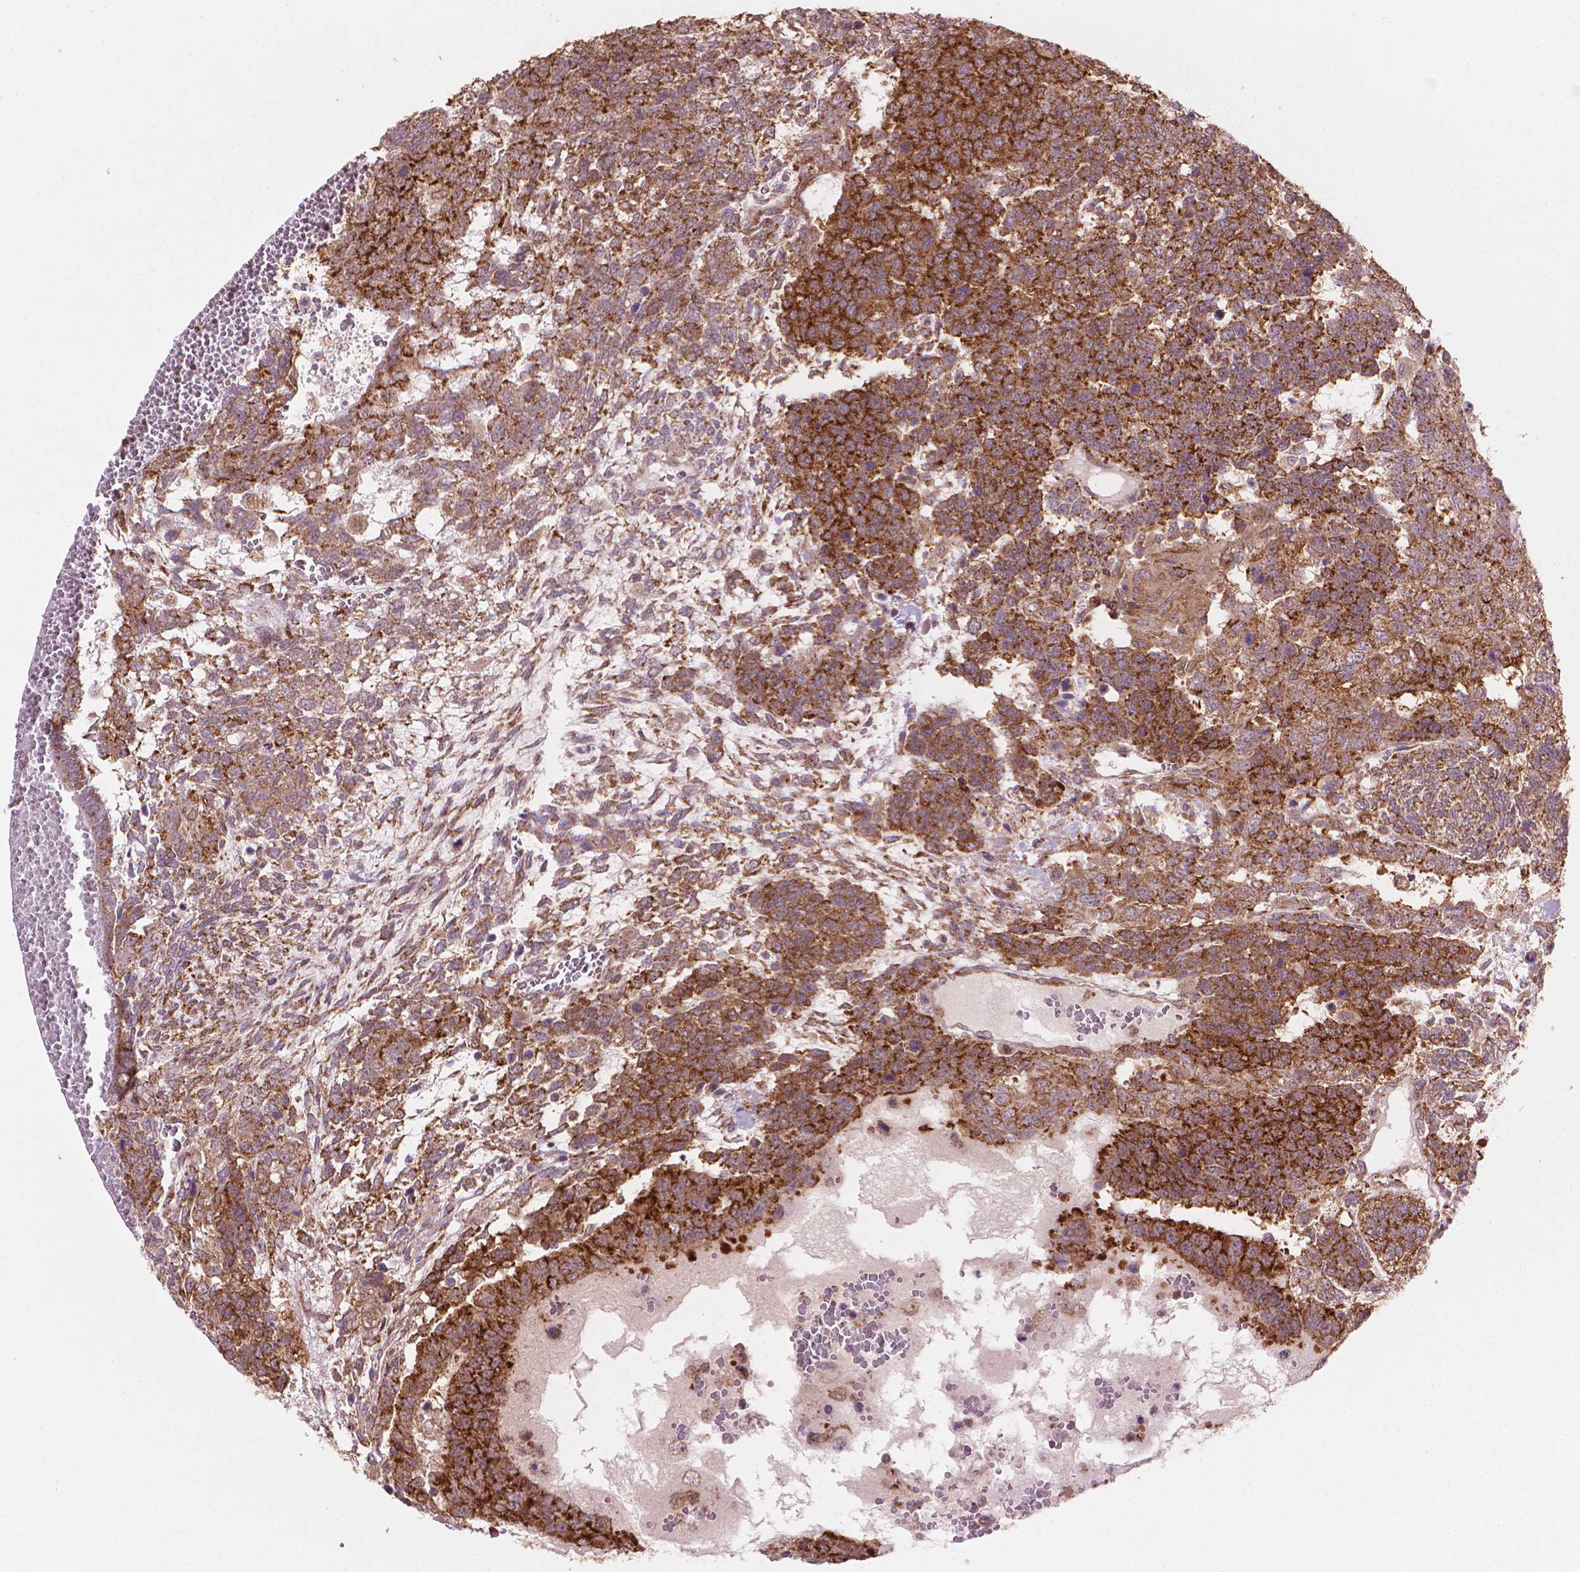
{"staining": {"intensity": "moderate", "quantity": ">75%", "location": "cytoplasmic/membranous"}, "tissue": "testis cancer", "cell_type": "Tumor cells", "image_type": "cancer", "snomed": [{"axis": "morphology", "description": "Normal tissue, NOS"}, {"axis": "morphology", "description": "Carcinoma, Embryonal, NOS"}, {"axis": "topography", "description": "Testis"}, {"axis": "topography", "description": "Epididymis"}], "caption": "An IHC histopathology image of neoplastic tissue is shown. Protein staining in brown highlights moderate cytoplasmic/membranous positivity in testis cancer (embryonal carcinoma) within tumor cells.", "gene": "VARS2", "patient": {"sex": "male", "age": 23}}